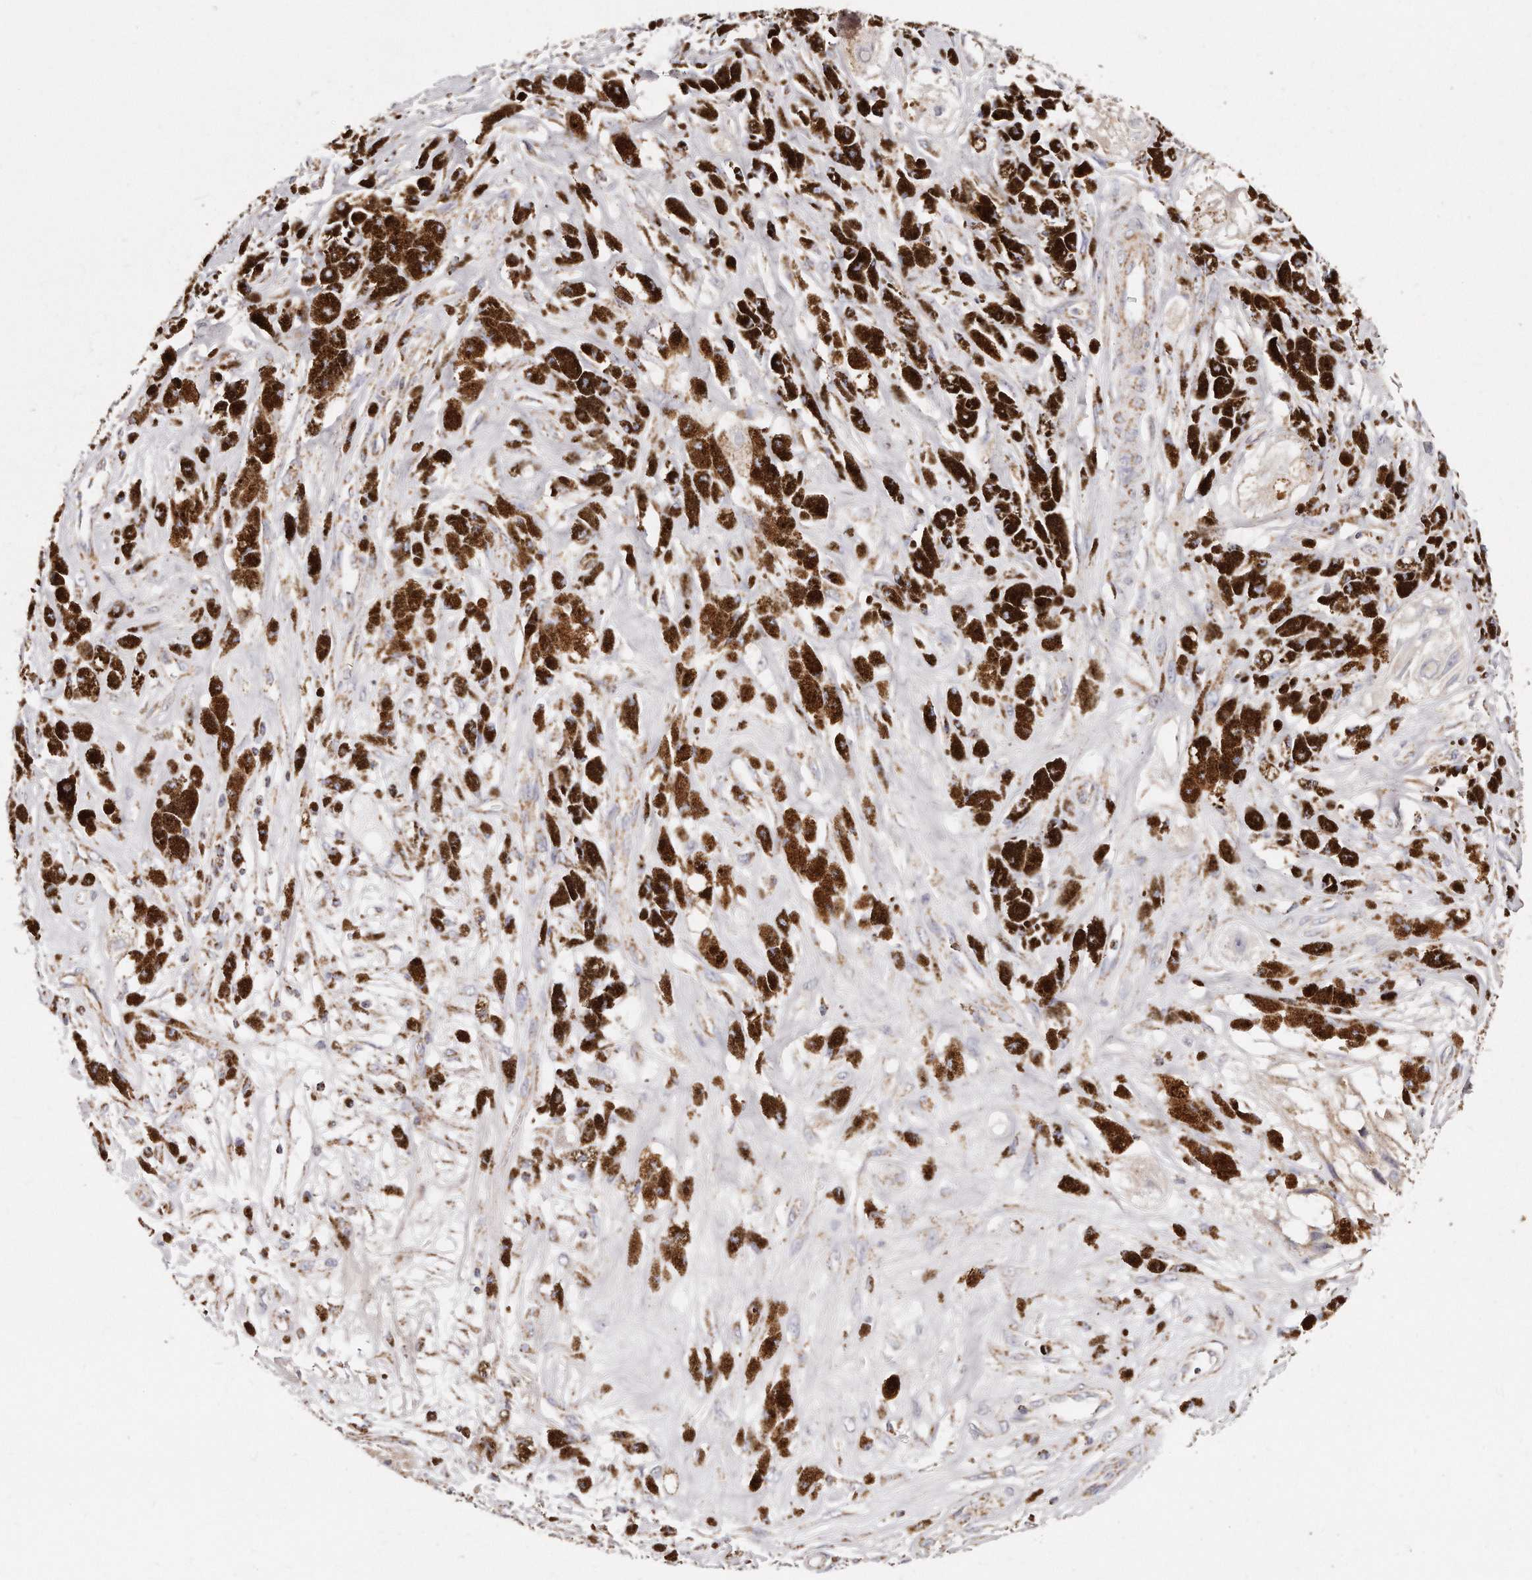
{"staining": {"intensity": "weak", "quantity": ">75%", "location": "cytoplasmic/membranous"}, "tissue": "melanoma", "cell_type": "Tumor cells", "image_type": "cancer", "snomed": [{"axis": "morphology", "description": "Malignant melanoma, NOS"}, {"axis": "topography", "description": "Skin"}], "caption": "Weak cytoplasmic/membranous positivity for a protein is present in approximately >75% of tumor cells of melanoma using immunohistochemistry.", "gene": "RTKN", "patient": {"sex": "male", "age": 88}}